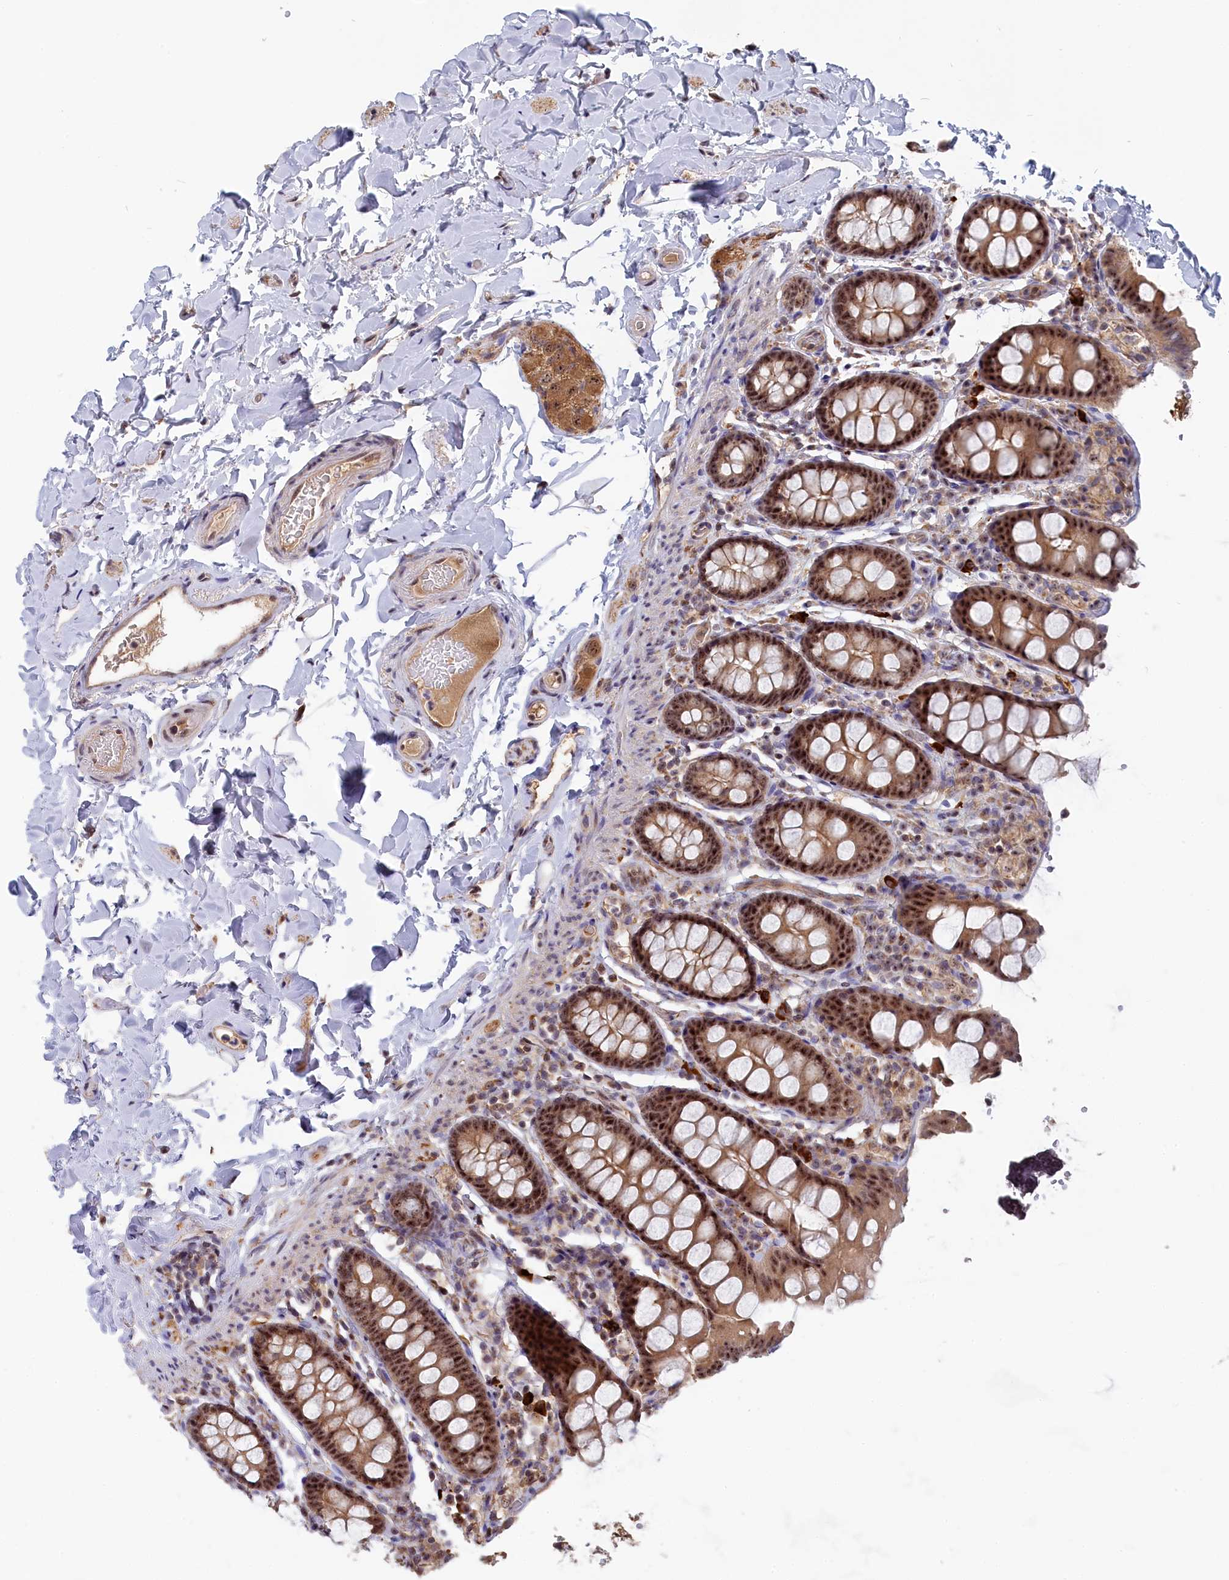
{"staining": {"intensity": "moderate", "quantity": ">75%", "location": "cytoplasmic/membranous"}, "tissue": "colon", "cell_type": "Endothelial cells", "image_type": "normal", "snomed": [{"axis": "morphology", "description": "Normal tissue, NOS"}, {"axis": "topography", "description": "Colon"}, {"axis": "topography", "description": "Peripheral nerve tissue"}], "caption": "Protein analysis of benign colon exhibits moderate cytoplasmic/membranous staining in approximately >75% of endothelial cells.", "gene": "TAB1", "patient": {"sex": "female", "age": 61}}